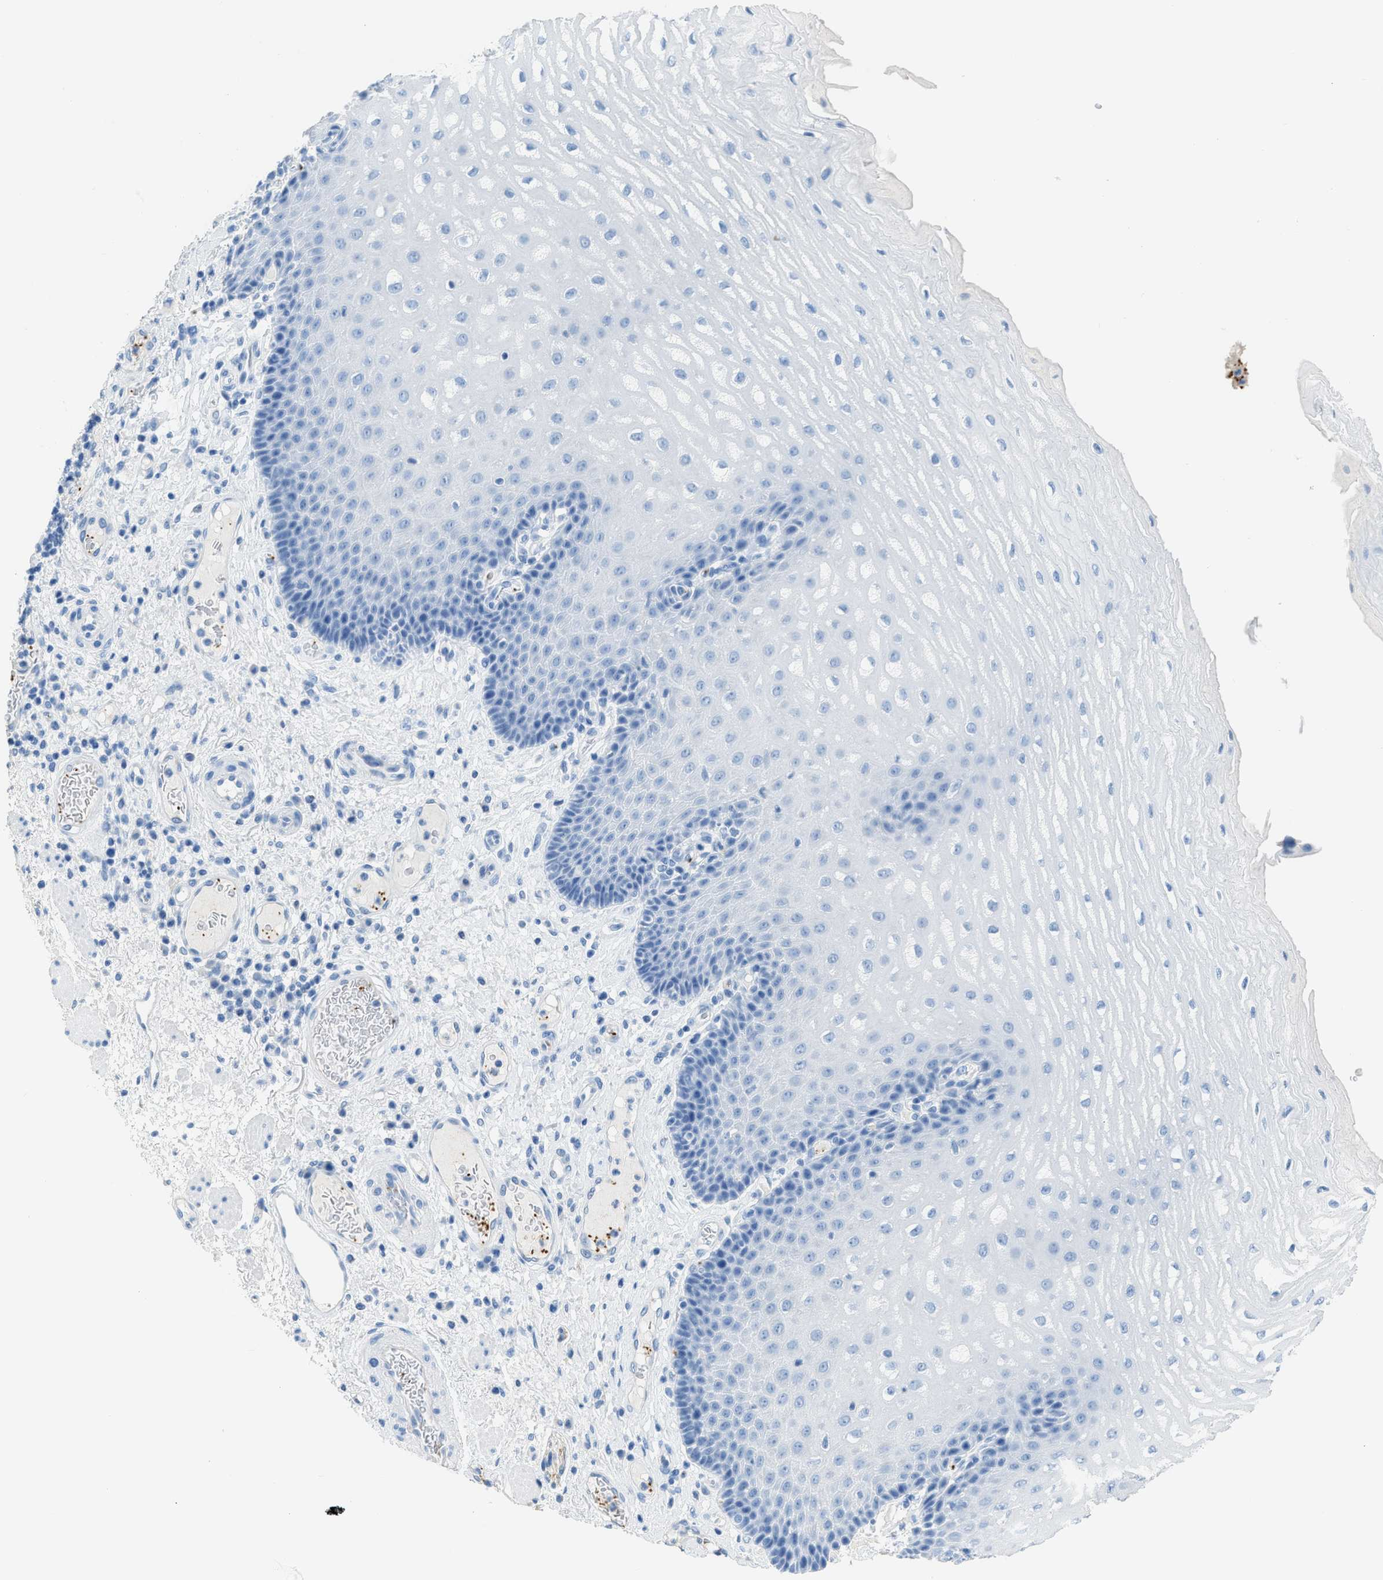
{"staining": {"intensity": "negative", "quantity": "none", "location": "none"}, "tissue": "esophagus", "cell_type": "Squamous epithelial cells", "image_type": "normal", "snomed": [{"axis": "morphology", "description": "Normal tissue, NOS"}, {"axis": "topography", "description": "Esophagus"}], "caption": "Benign esophagus was stained to show a protein in brown. There is no significant expression in squamous epithelial cells. (Stains: DAB immunohistochemistry with hematoxylin counter stain, Microscopy: brightfield microscopy at high magnification).", "gene": "FAIM2", "patient": {"sex": "male", "age": 54}}